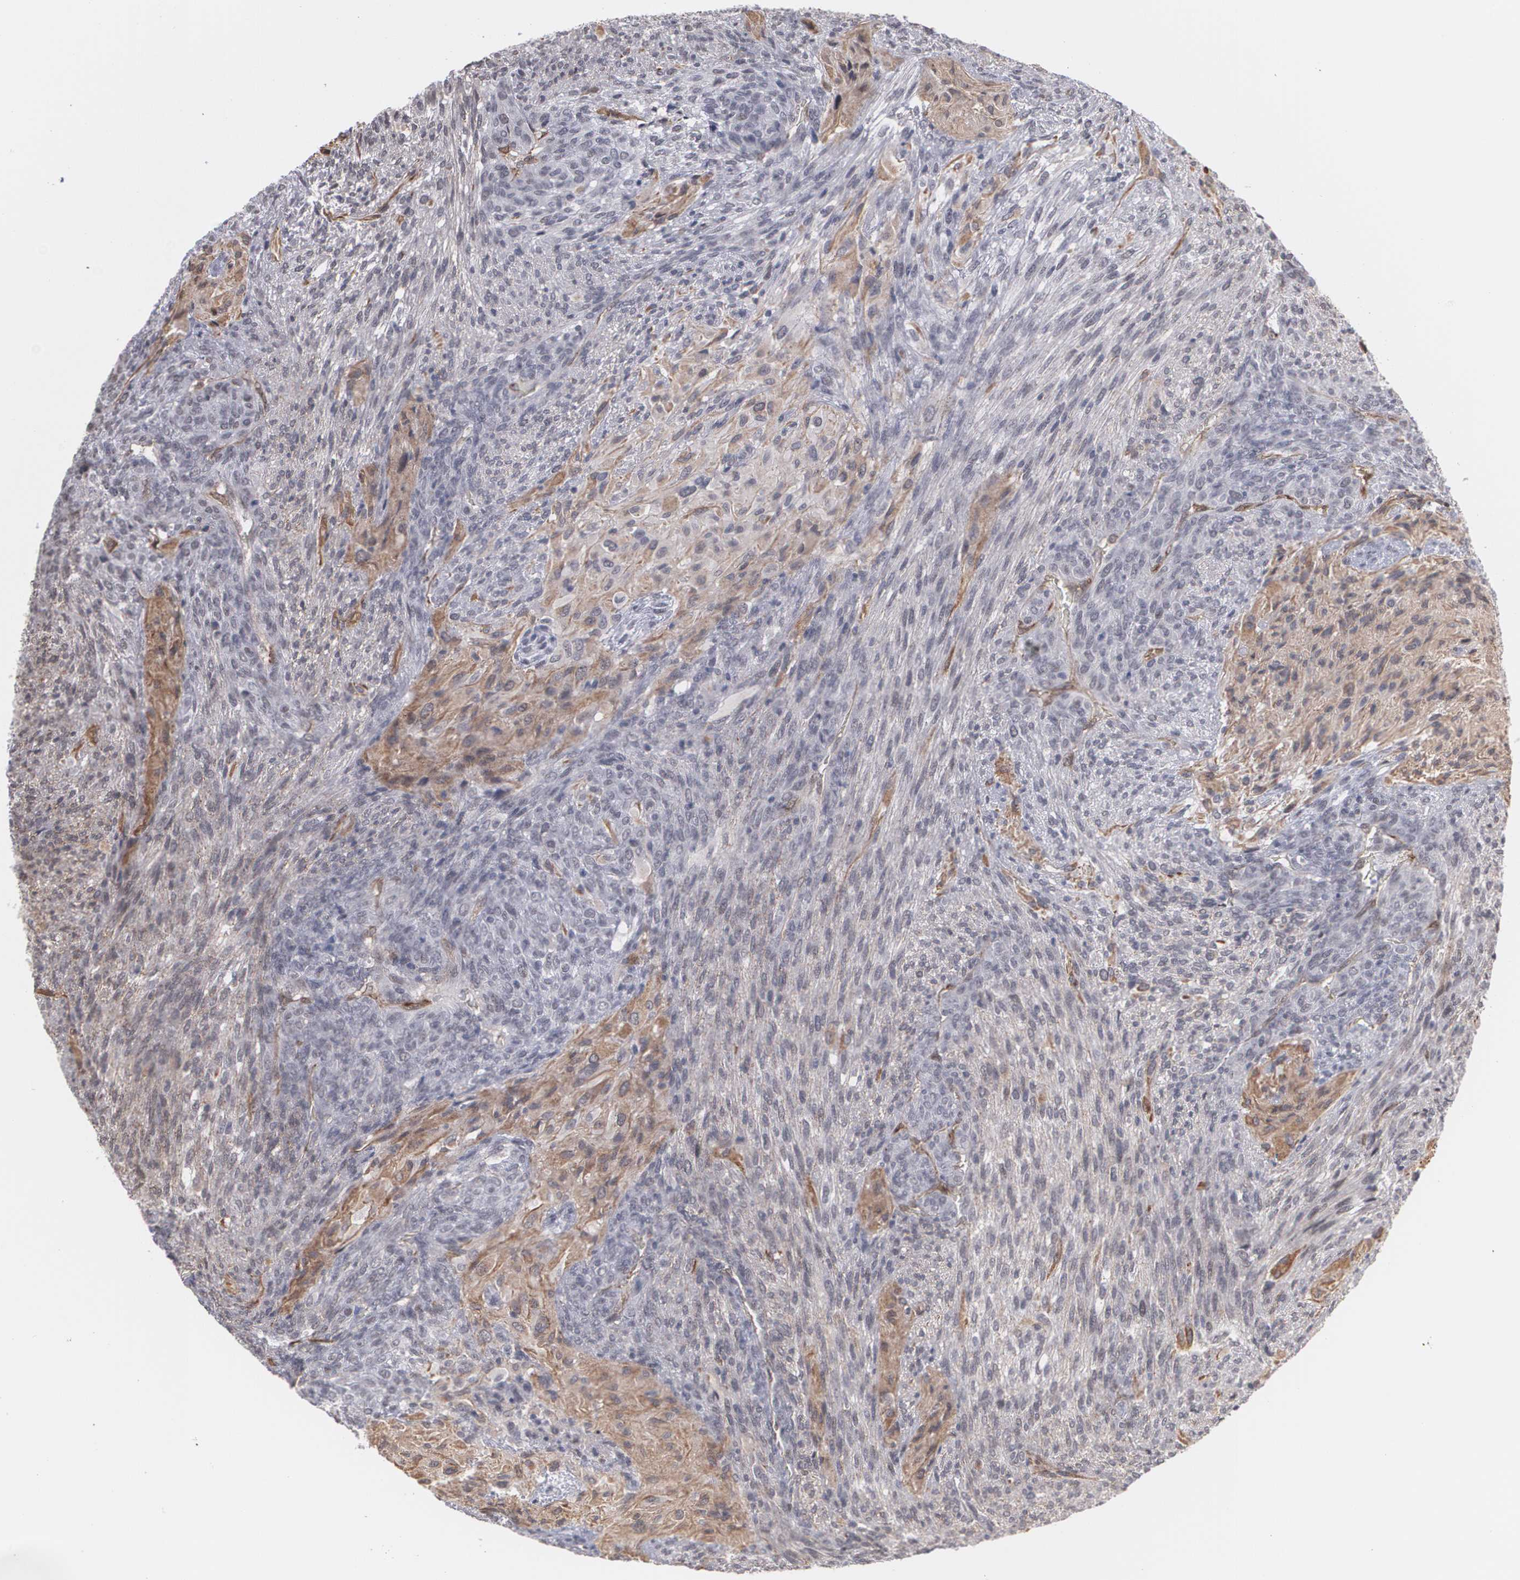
{"staining": {"intensity": "weak", "quantity": "25%-75%", "location": "cytoplasmic/membranous"}, "tissue": "glioma", "cell_type": "Tumor cells", "image_type": "cancer", "snomed": [{"axis": "morphology", "description": "Glioma, malignant, High grade"}, {"axis": "topography", "description": "Cerebral cortex"}], "caption": "Weak cytoplasmic/membranous protein positivity is present in about 25%-75% of tumor cells in high-grade glioma (malignant).", "gene": "ZNF75A", "patient": {"sex": "female", "age": 55}}